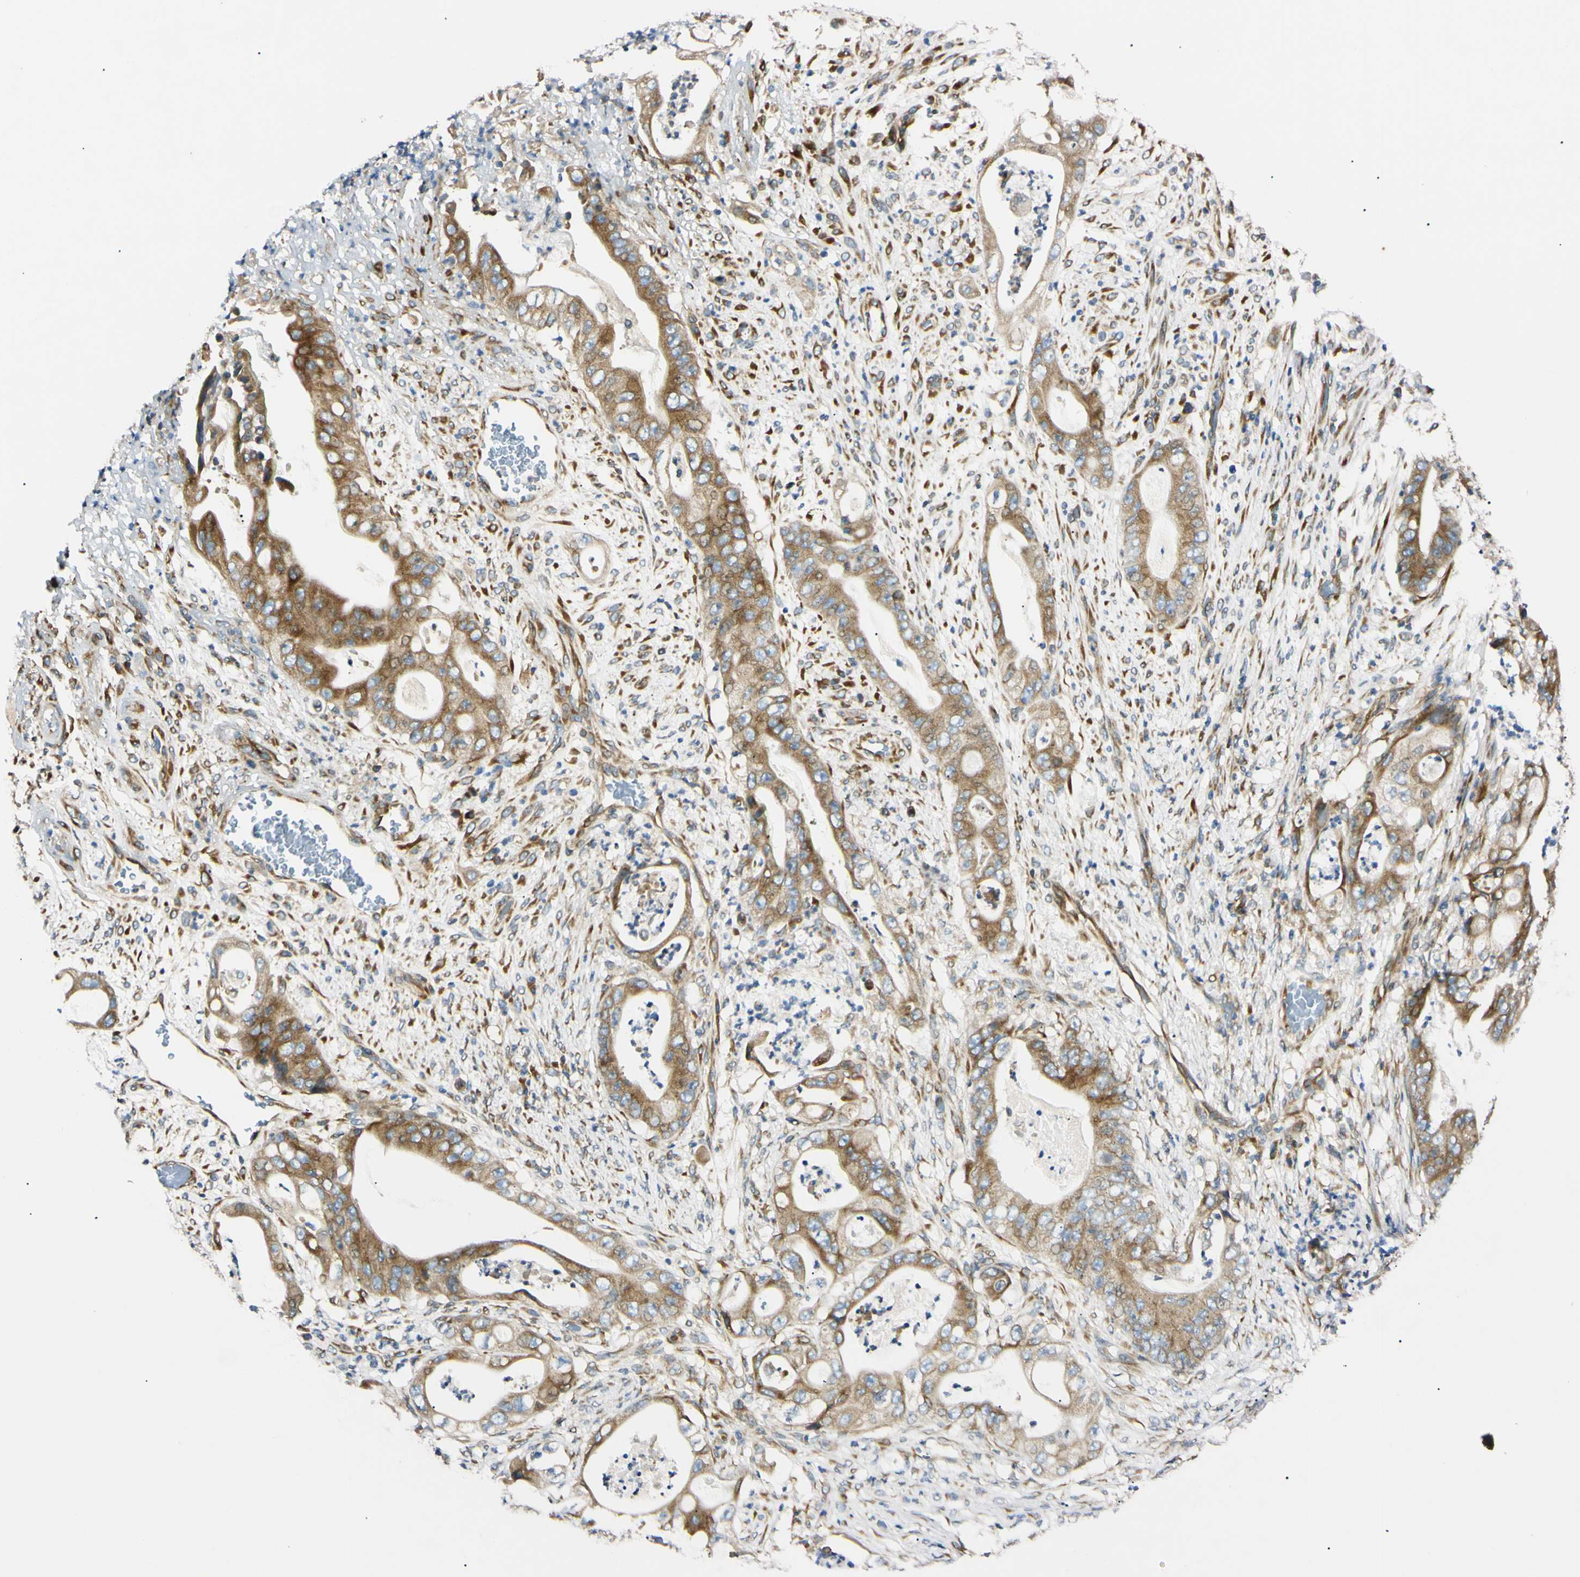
{"staining": {"intensity": "moderate", "quantity": ">75%", "location": "cytoplasmic/membranous"}, "tissue": "stomach cancer", "cell_type": "Tumor cells", "image_type": "cancer", "snomed": [{"axis": "morphology", "description": "Adenocarcinoma, NOS"}, {"axis": "topography", "description": "Stomach"}], "caption": "Adenocarcinoma (stomach) was stained to show a protein in brown. There is medium levels of moderate cytoplasmic/membranous staining in about >75% of tumor cells.", "gene": "IER3IP1", "patient": {"sex": "female", "age": 73}}